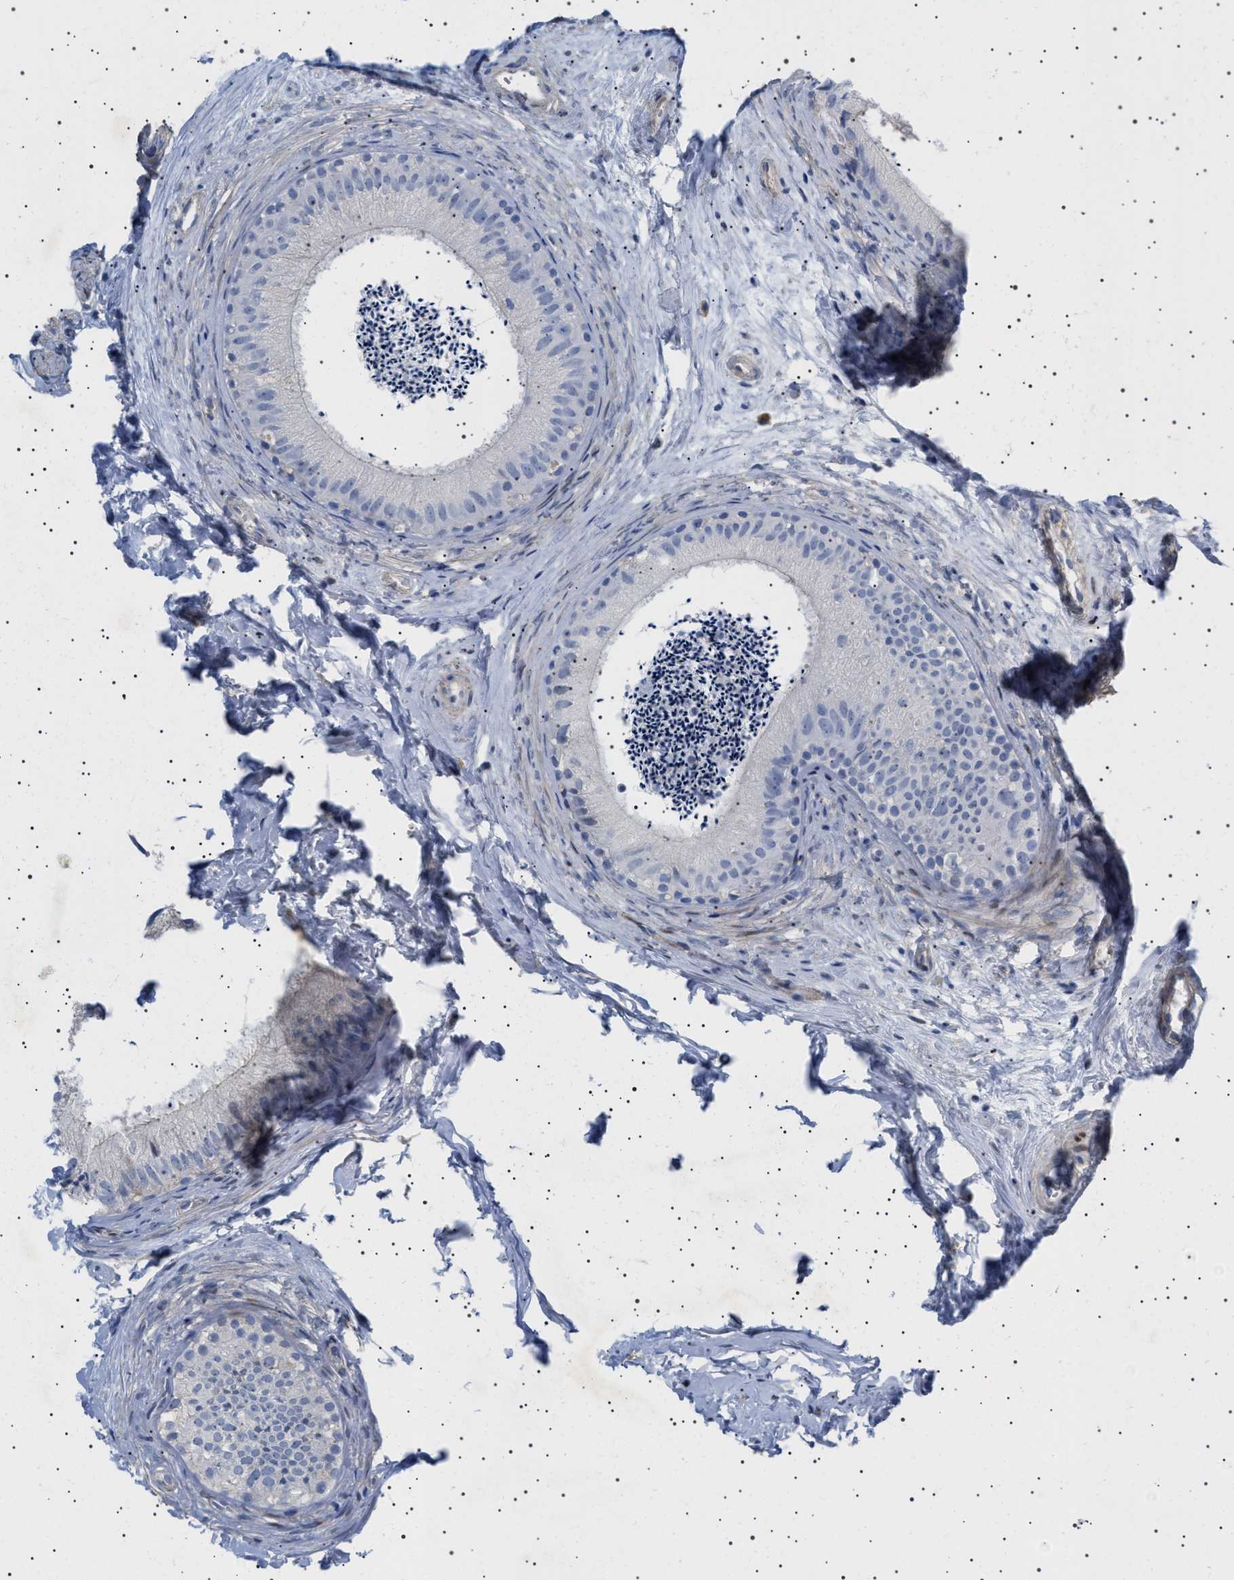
{"staining": {"intensity": "negative", "quantity": "none", "location": "none"}, "tissue": "epididymis", "cell_type": "Glandular cells", "image_type": "normal", "snomed": [{"axis": "morphology", "description": "Normal tissue, NOS"}, {"axis": "topography", "description": "Epididymis"}], "caption": "Protein analysis of normal epididymis shows no significant expression in glandular cells. (DAB immunohistochemistry (IHC), high magnification).", "gene": "HTR1A", "patient": {"sex": "male", "age": 56}}